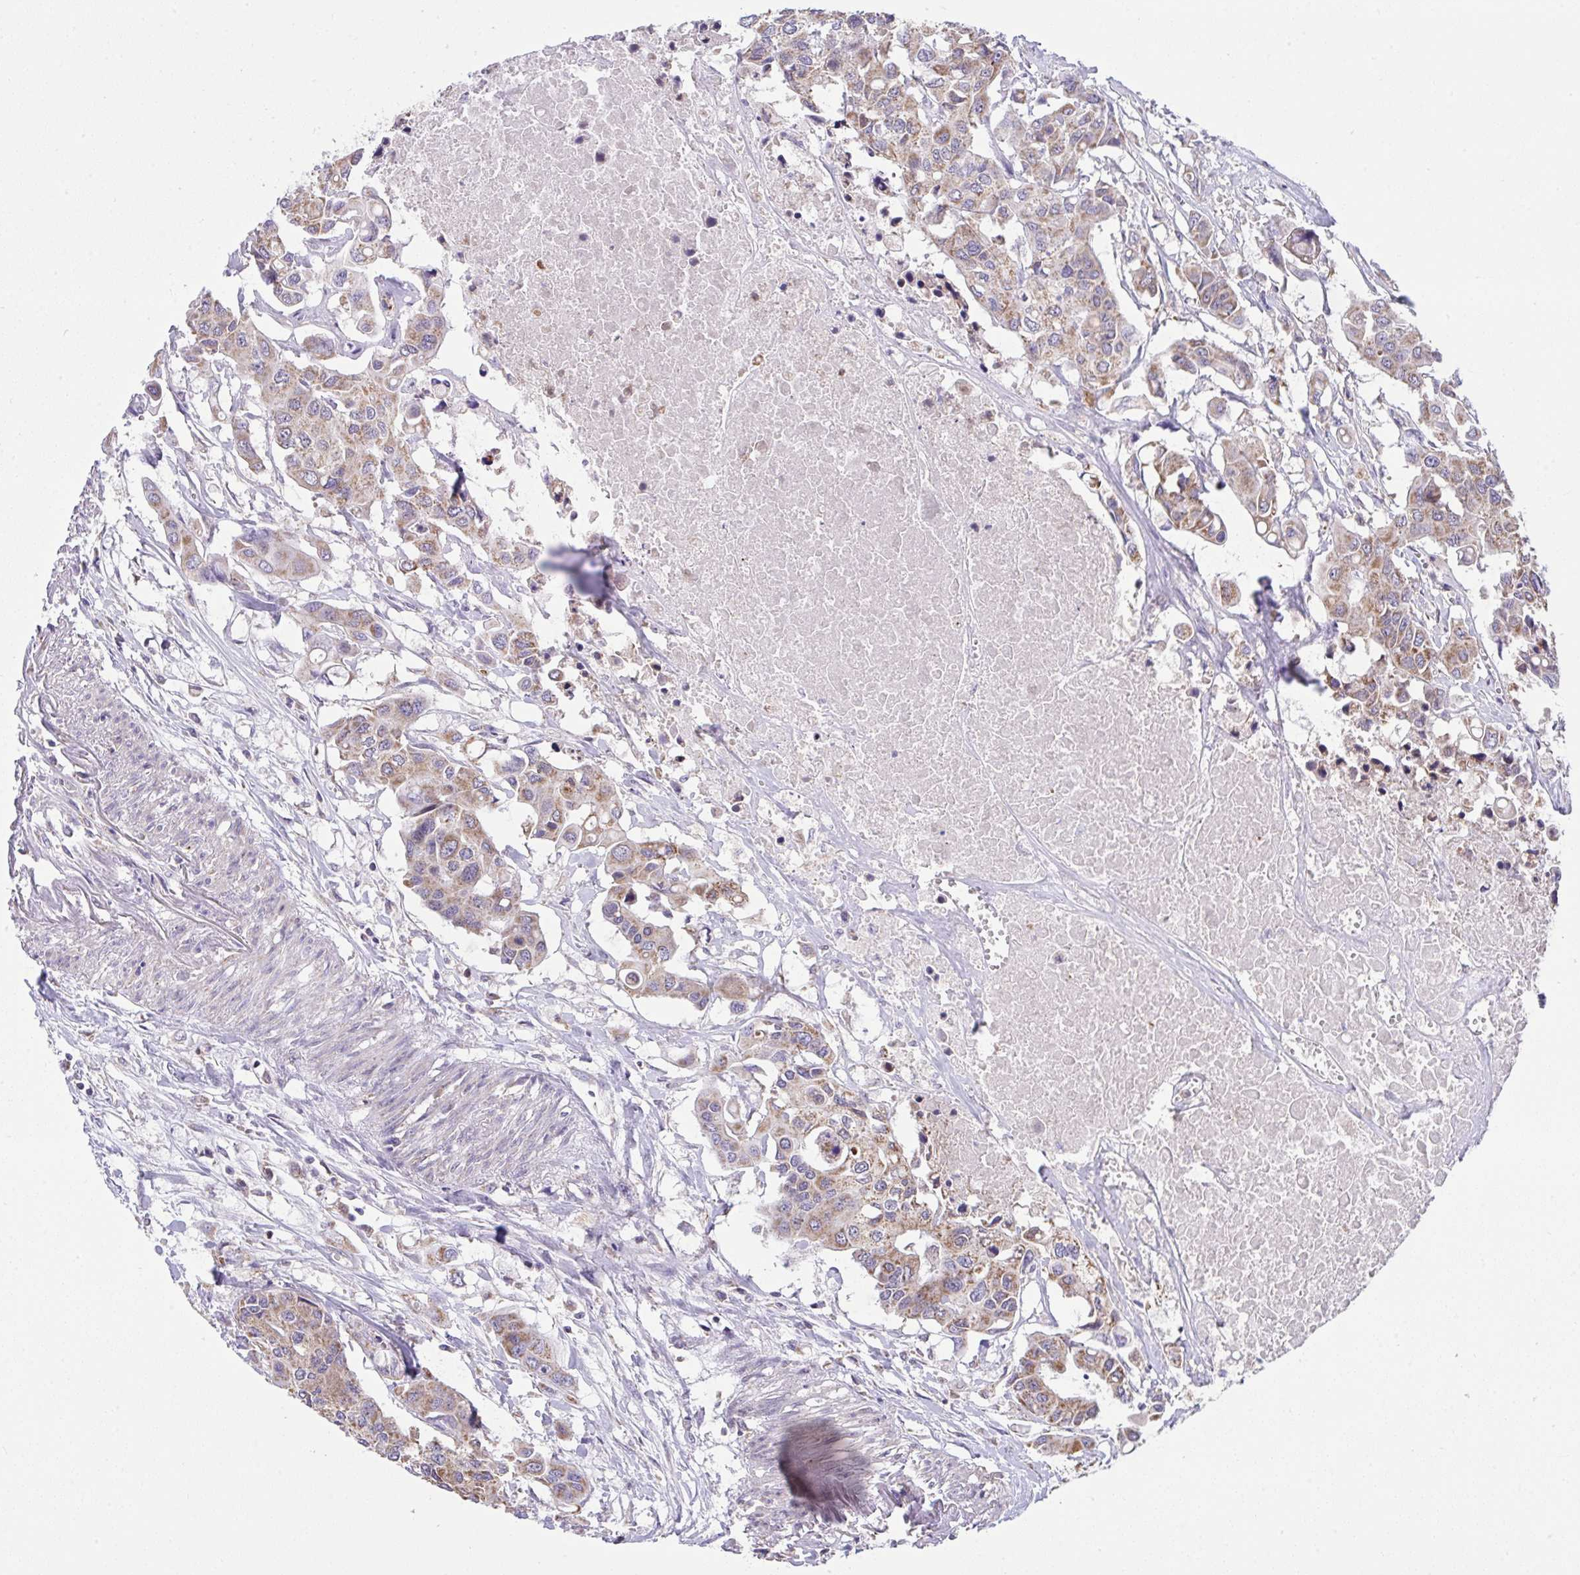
{"staining": {"intensity": "weak", "quantity": ">75%", "location": "cytoplasmic/membranous"}, "tissue": "colorectal cancer", "cell_type": "Tumor cells", "image_type": "cancer", "snomed": [{"axis": "morphology", "description": "Adenocarcinoma, NOS"}, {"axis": "topography", "description": "Colon"}], "caption": "A brown stain labels weak cytoplasmic/membranous staining of a protein in colorectal cancer (adenocarcinoma) tumor cells.", "gene": "PPM1H", "patient": {"sex": "male", "age": 77}}